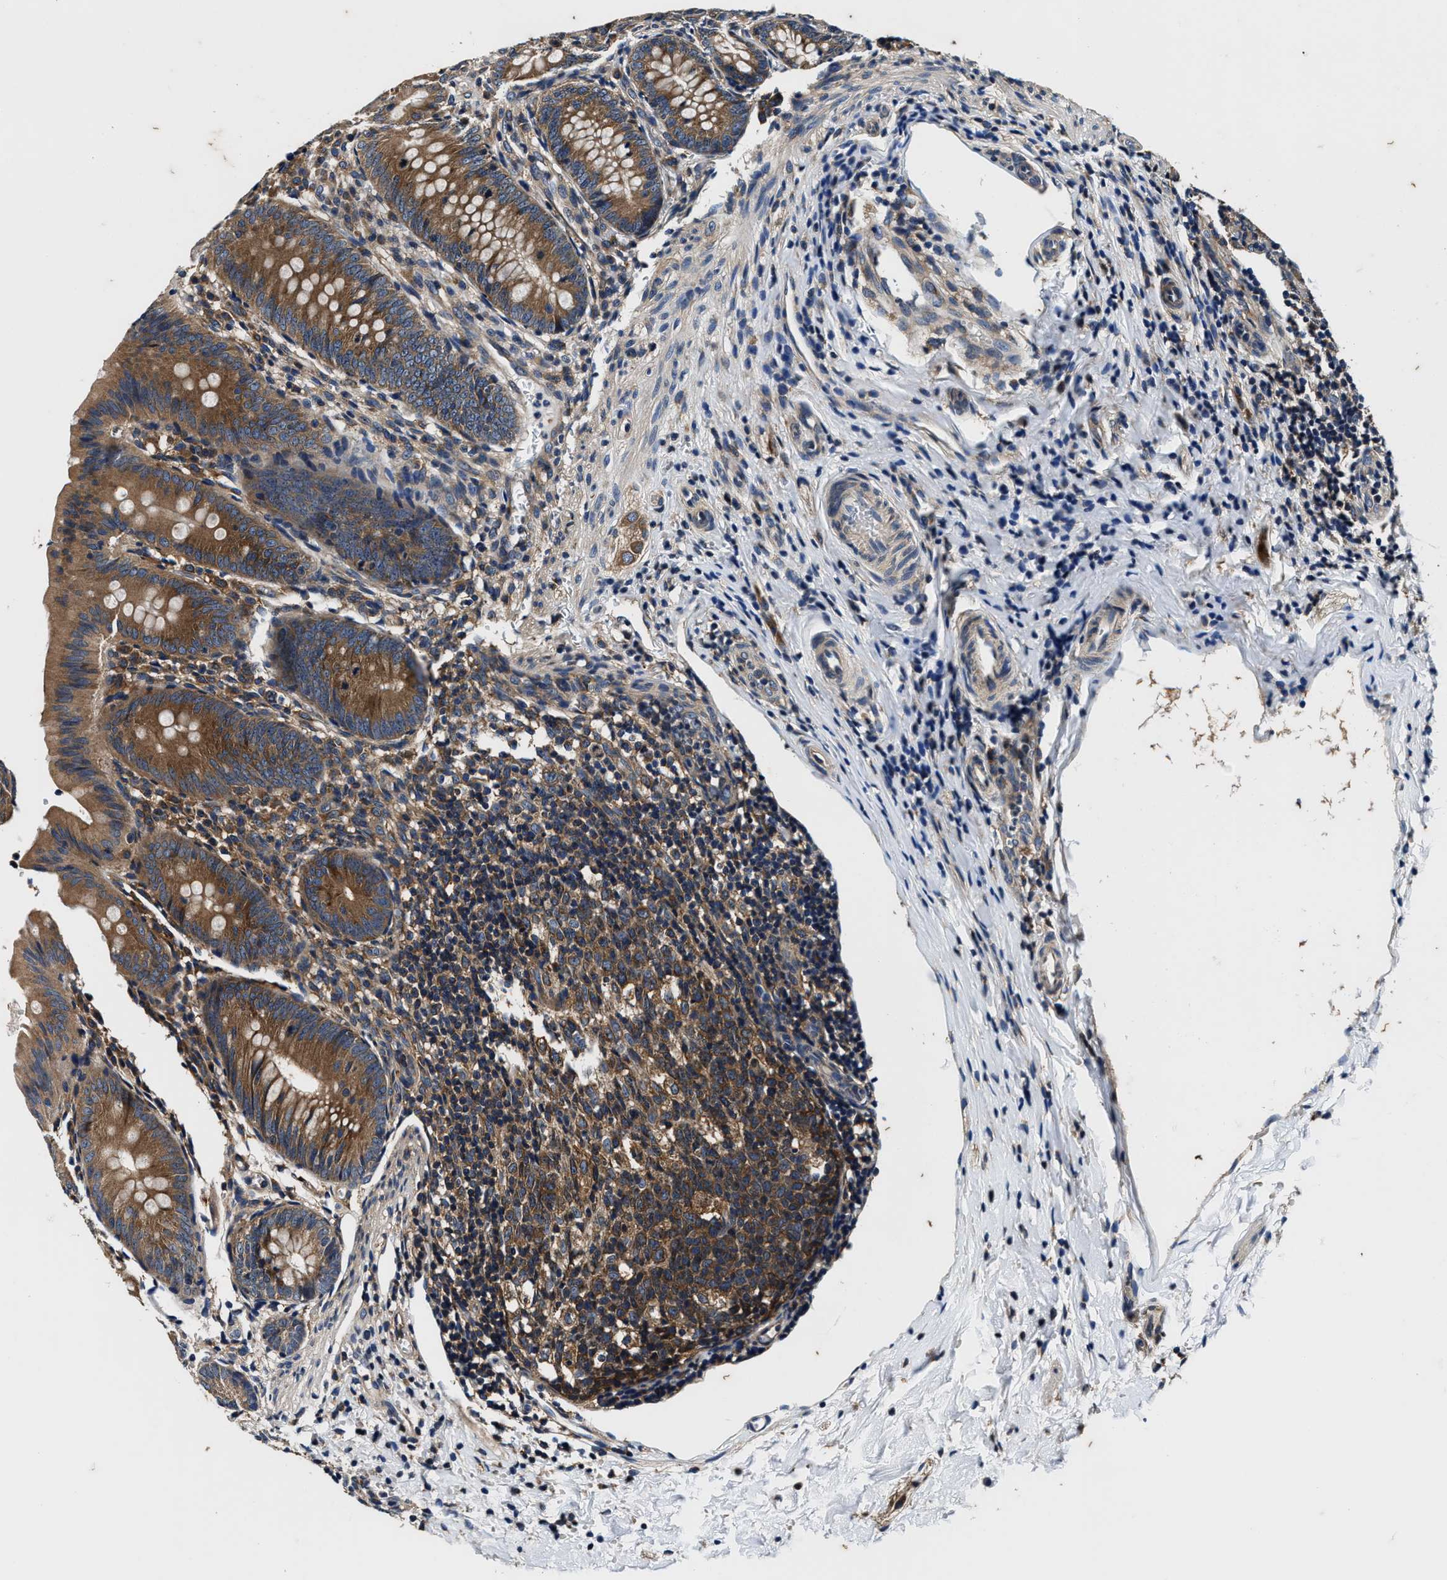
{"staining": {"intensity": "moderate", "quantity": ">75%", "location": "cytoplasmic/membranous"}, "tissue": "appendix", "cell_type": "Glandular cells", "image_type": "normal", "snomed": [{"axis": "morphology", "description": "Normal tissue, NOS"}, {"axis": "topography", "description": "Appendix"}], "caption": "An image of human appendix stained for a protein reveals moderate cytoplasmic/membranous brown staining in glandular cells.", "gene": "PI4KB", "patient": {"sex": "male", "age": 1}}